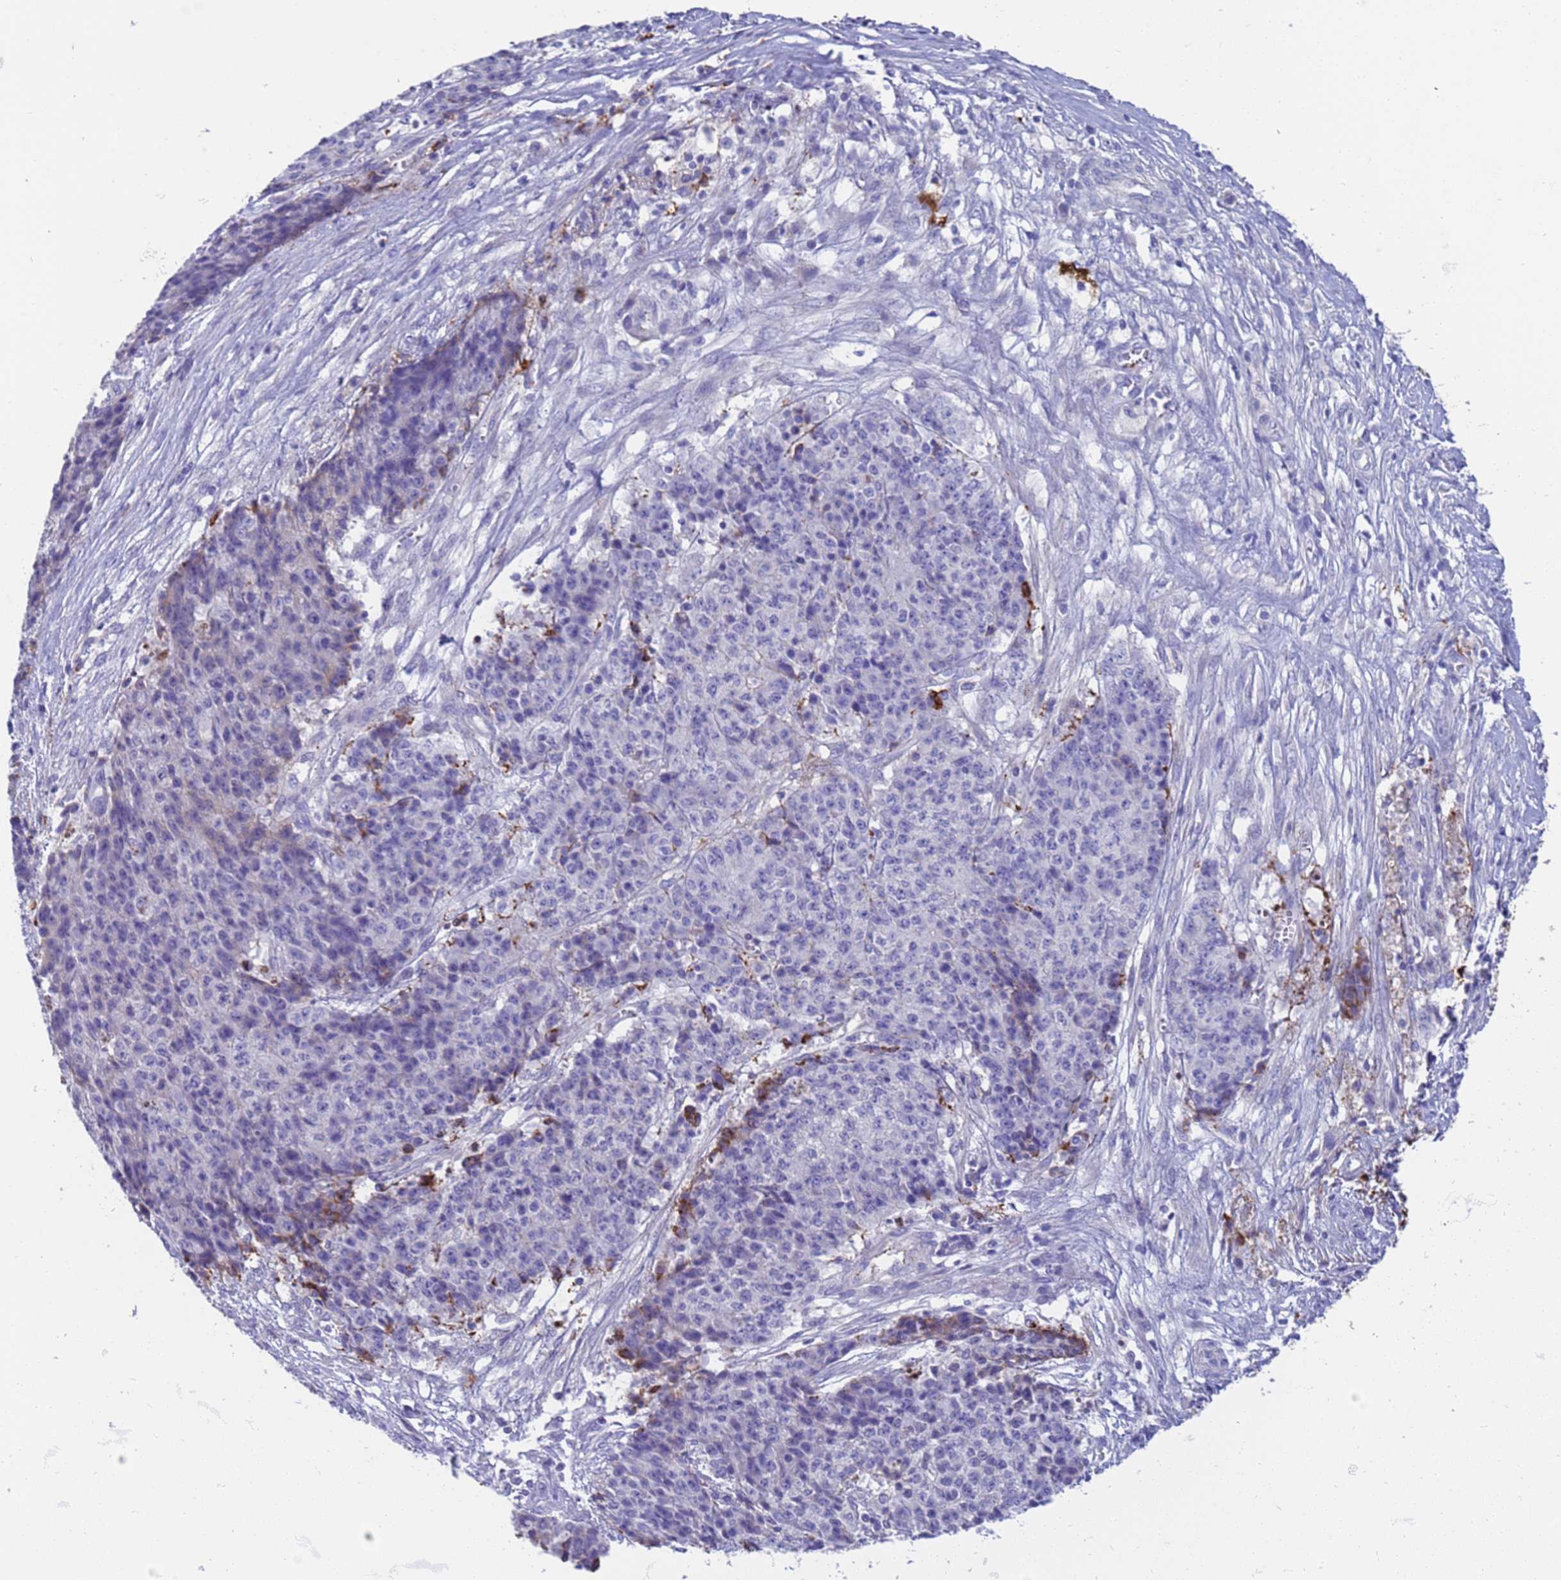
{"staining": {"intensity": "negative", "quantity": "none", "location": "none"}, "tissue": "ovarian cancer", "cell_type": "Tumor cells", "image_type": "cancer", "snomed": [{"axis": "morphology", "description": "Carcinoma, endometroid"}, {"axis": "topography", "description": "Ovary"}], "caption": "IHC photomicrograph of neoplastic tissue: ovarian cancer stained with DAB exhibits no significant protein positivity in tumor cells.", "gene": "C4orf46", "patient": {"sex": "female", "age": 42}}